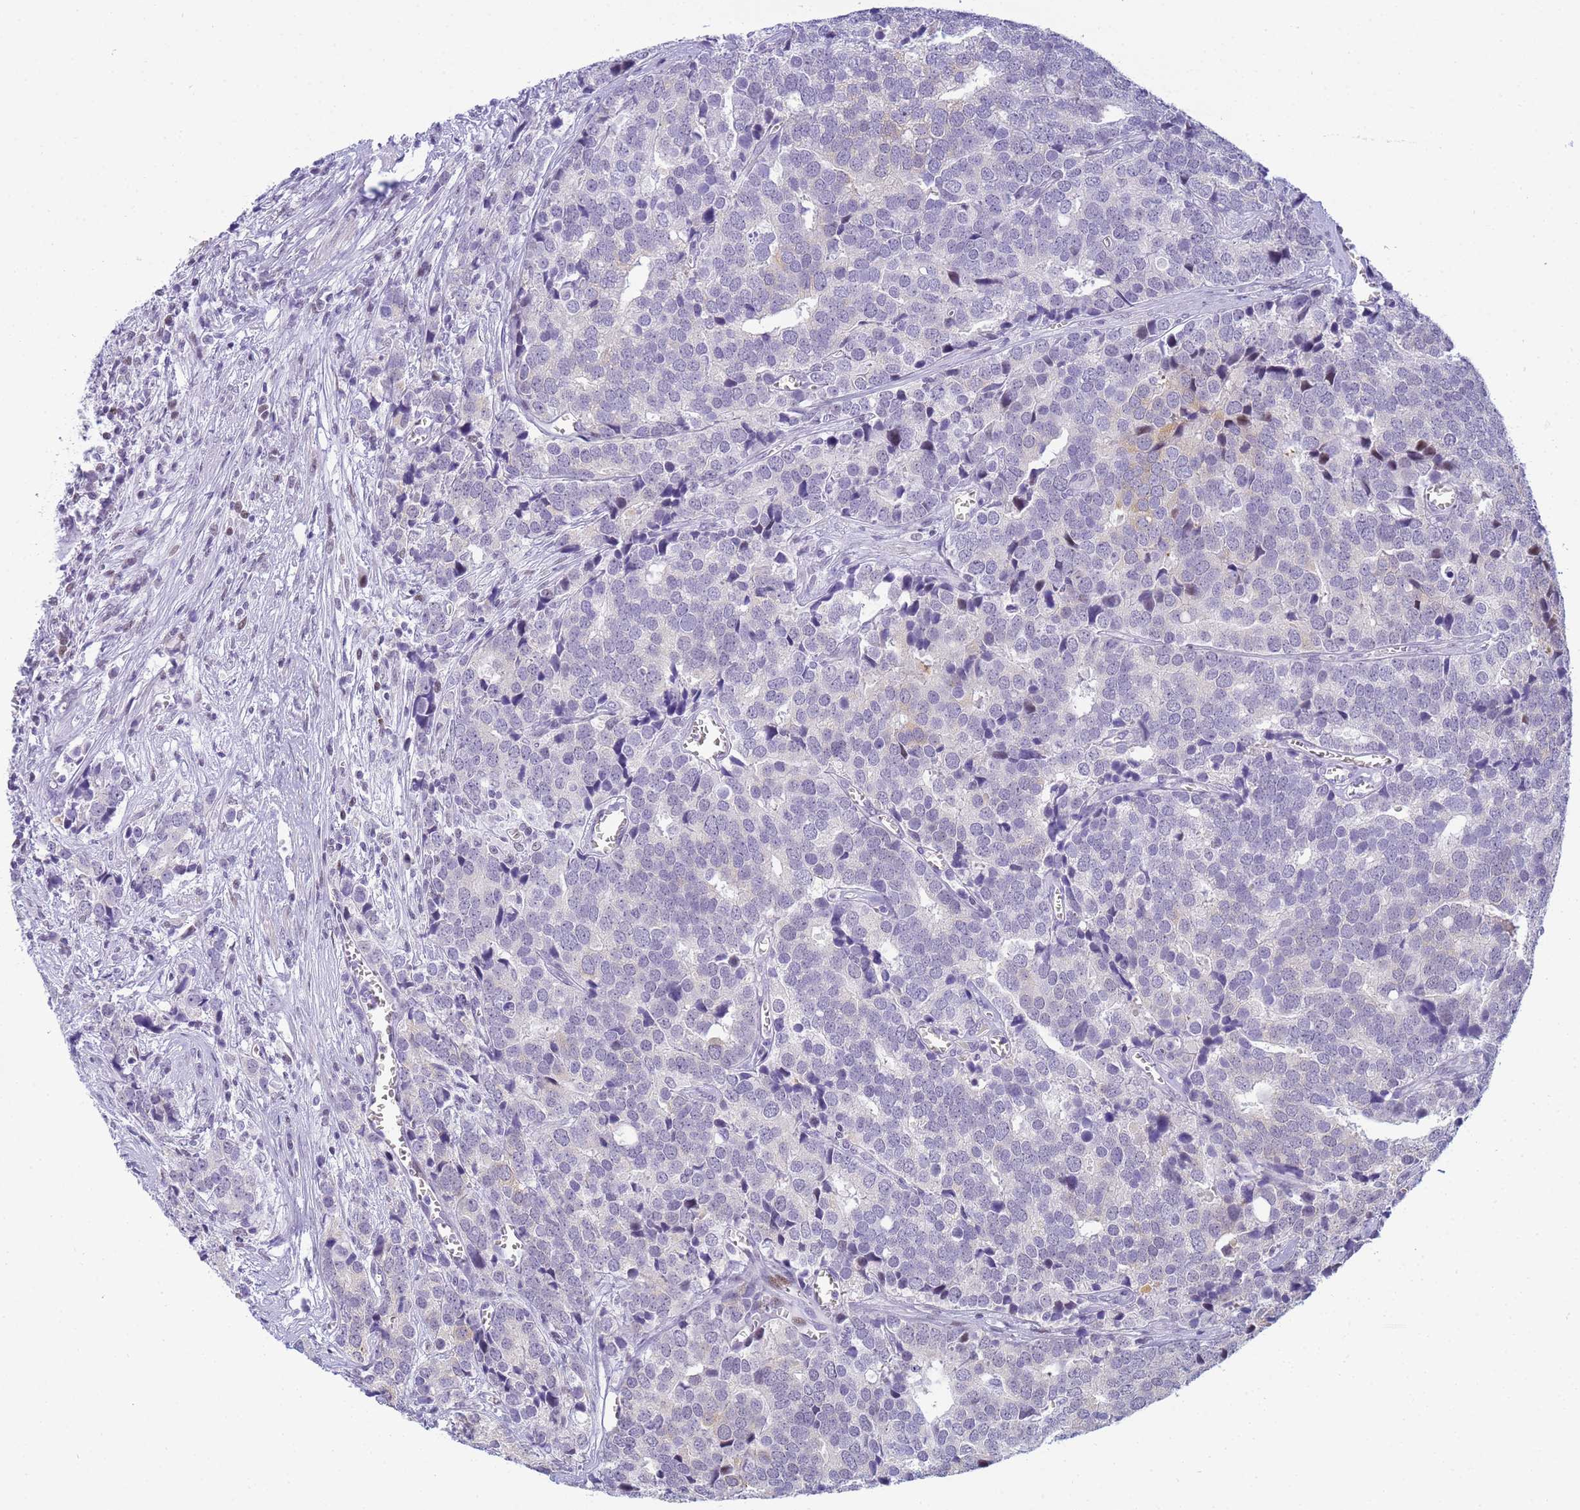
{"staining": {"intensity": "negative", "quantity": "none", "location": "none"}, "tissue": "prostate cancer", "cell_type": "Tumor cells", "image_type": "cancer", "snomed": [{"axis": "morphology", "description": "Adenocarcinoma, High grade"}, {"axis": "topography", "description": "Prostate"}], "caption": "IHC photomicrograph of neoplastic tissue: prostate high-grade adenocarcinoma stained with DAB (3,3'-diaminobenzidine) demonstrates no significant protein expression in tumor cells. (DAB (3,3'-diaminobenzidine) immunohistochemistry (IHC) with hematoxylin counter stain).", "gene": "SNX20", "patient": {"sex": "male", "age": 71}}